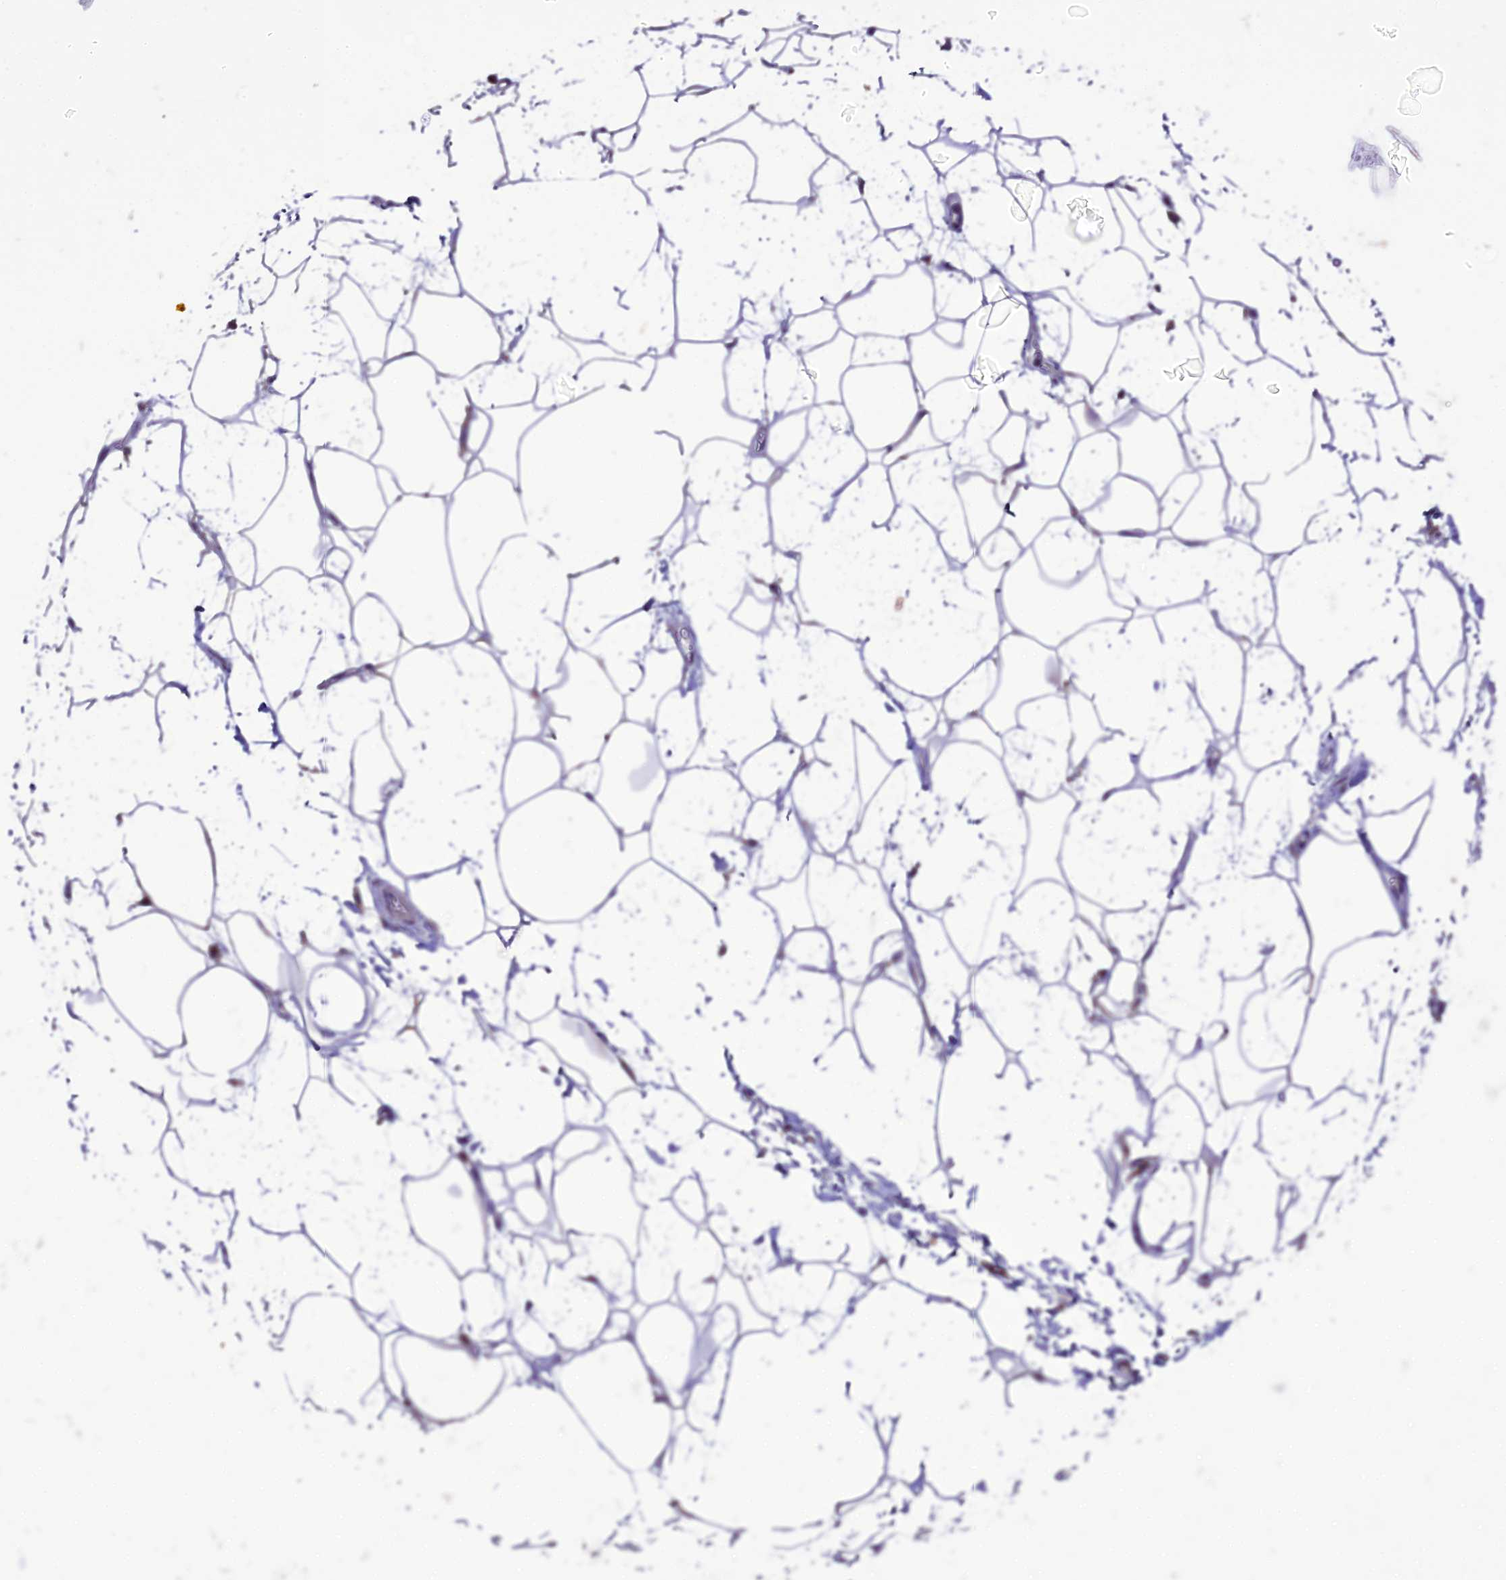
{"staining": {"intensity": "weak", "quantity": "<25%", "location": "cytoplasmic/membranous"}, "tissue": "adipose tissue", "cell_type": "Adipocytes", "image_type": "normal", "snomed": [{"axis": "morphology", "description": "Normal tissue, NOS"}, {"axis": "morphology", "description": "Adenocarcinoma, NOS"}, {"axis": "topography", "description": "Rectum"}, {"axis": "topography", "description": "Vagina"}, {"axis": "topography", "description": "Peripheral nerve tissue"}], "caption": "The histopathology image reveals no staining of adipocytes in normal adipose tissue. The staining is performed using DAB (3,3'-diaminobenzidine) brown chromogen with nuclei counter-stained in using hematoxylin.", "gene": "HOGA1", "patient": {"sex": "female", "age": 71}}